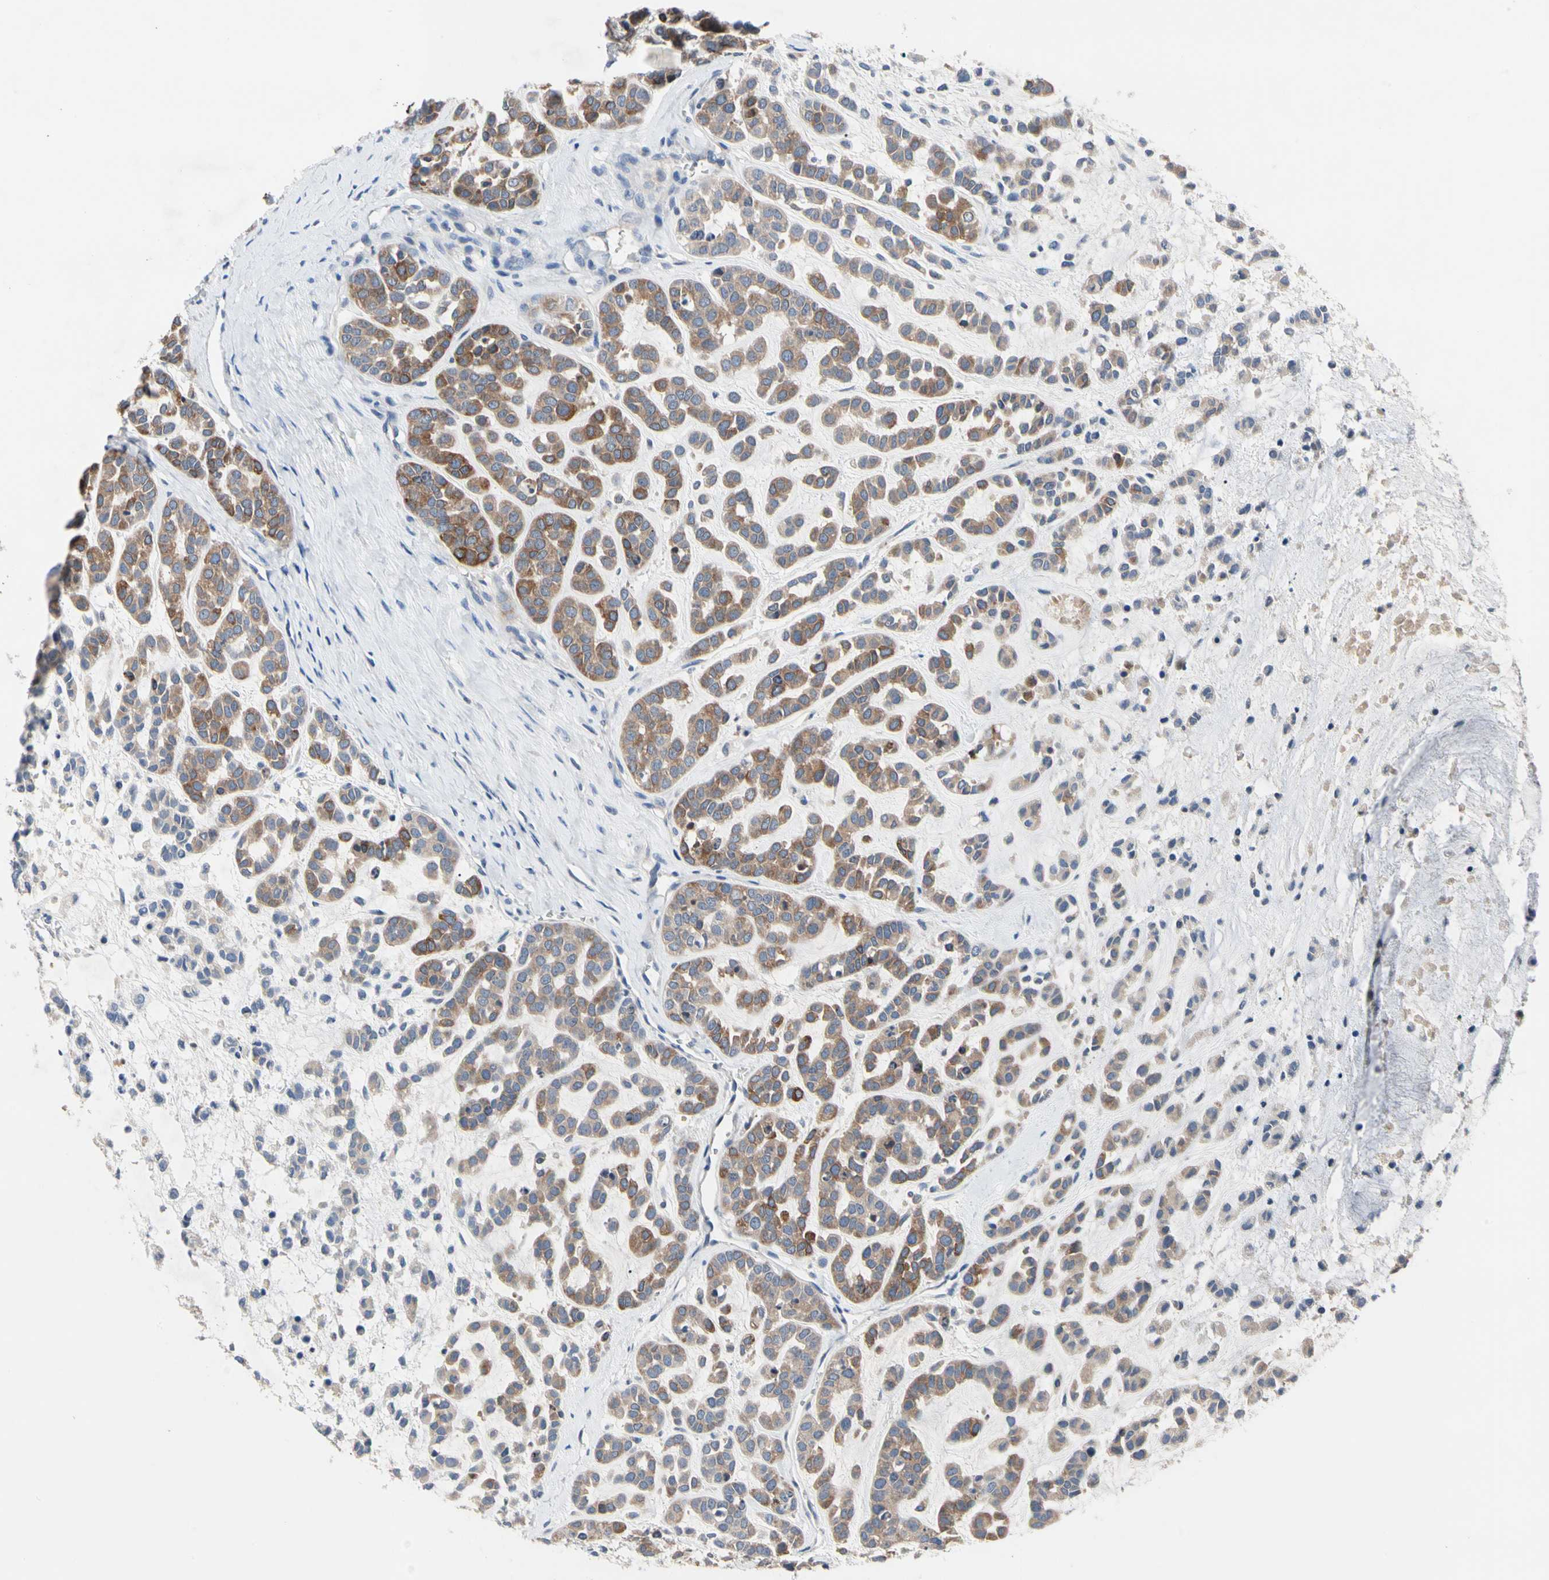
{"staining": {"intensity": "moderate", "quantity": ">75%", "location": "cytoplasmic/membranous"}, "tissue": "head and neck cancer", "cell_type": "Tumor cells", "image_type": "cancer", "snomed": [{"axis": "morphology", "description": "Adenocarcinoma, NOS"}, {"axis": "morphology", "description": "Adenoma, NOS"}, {"axis": "topography", "description": "Head-Neck"}], "caption": "Approximately >75% of tumor cells in human head and neck adenoma demonstrate moderate cytoplasmic/membranous protein staining as visualized by brown immunohistochemical staining.", "gene": "ECRG4", "patient": {"sex": "female", "age": 55}}